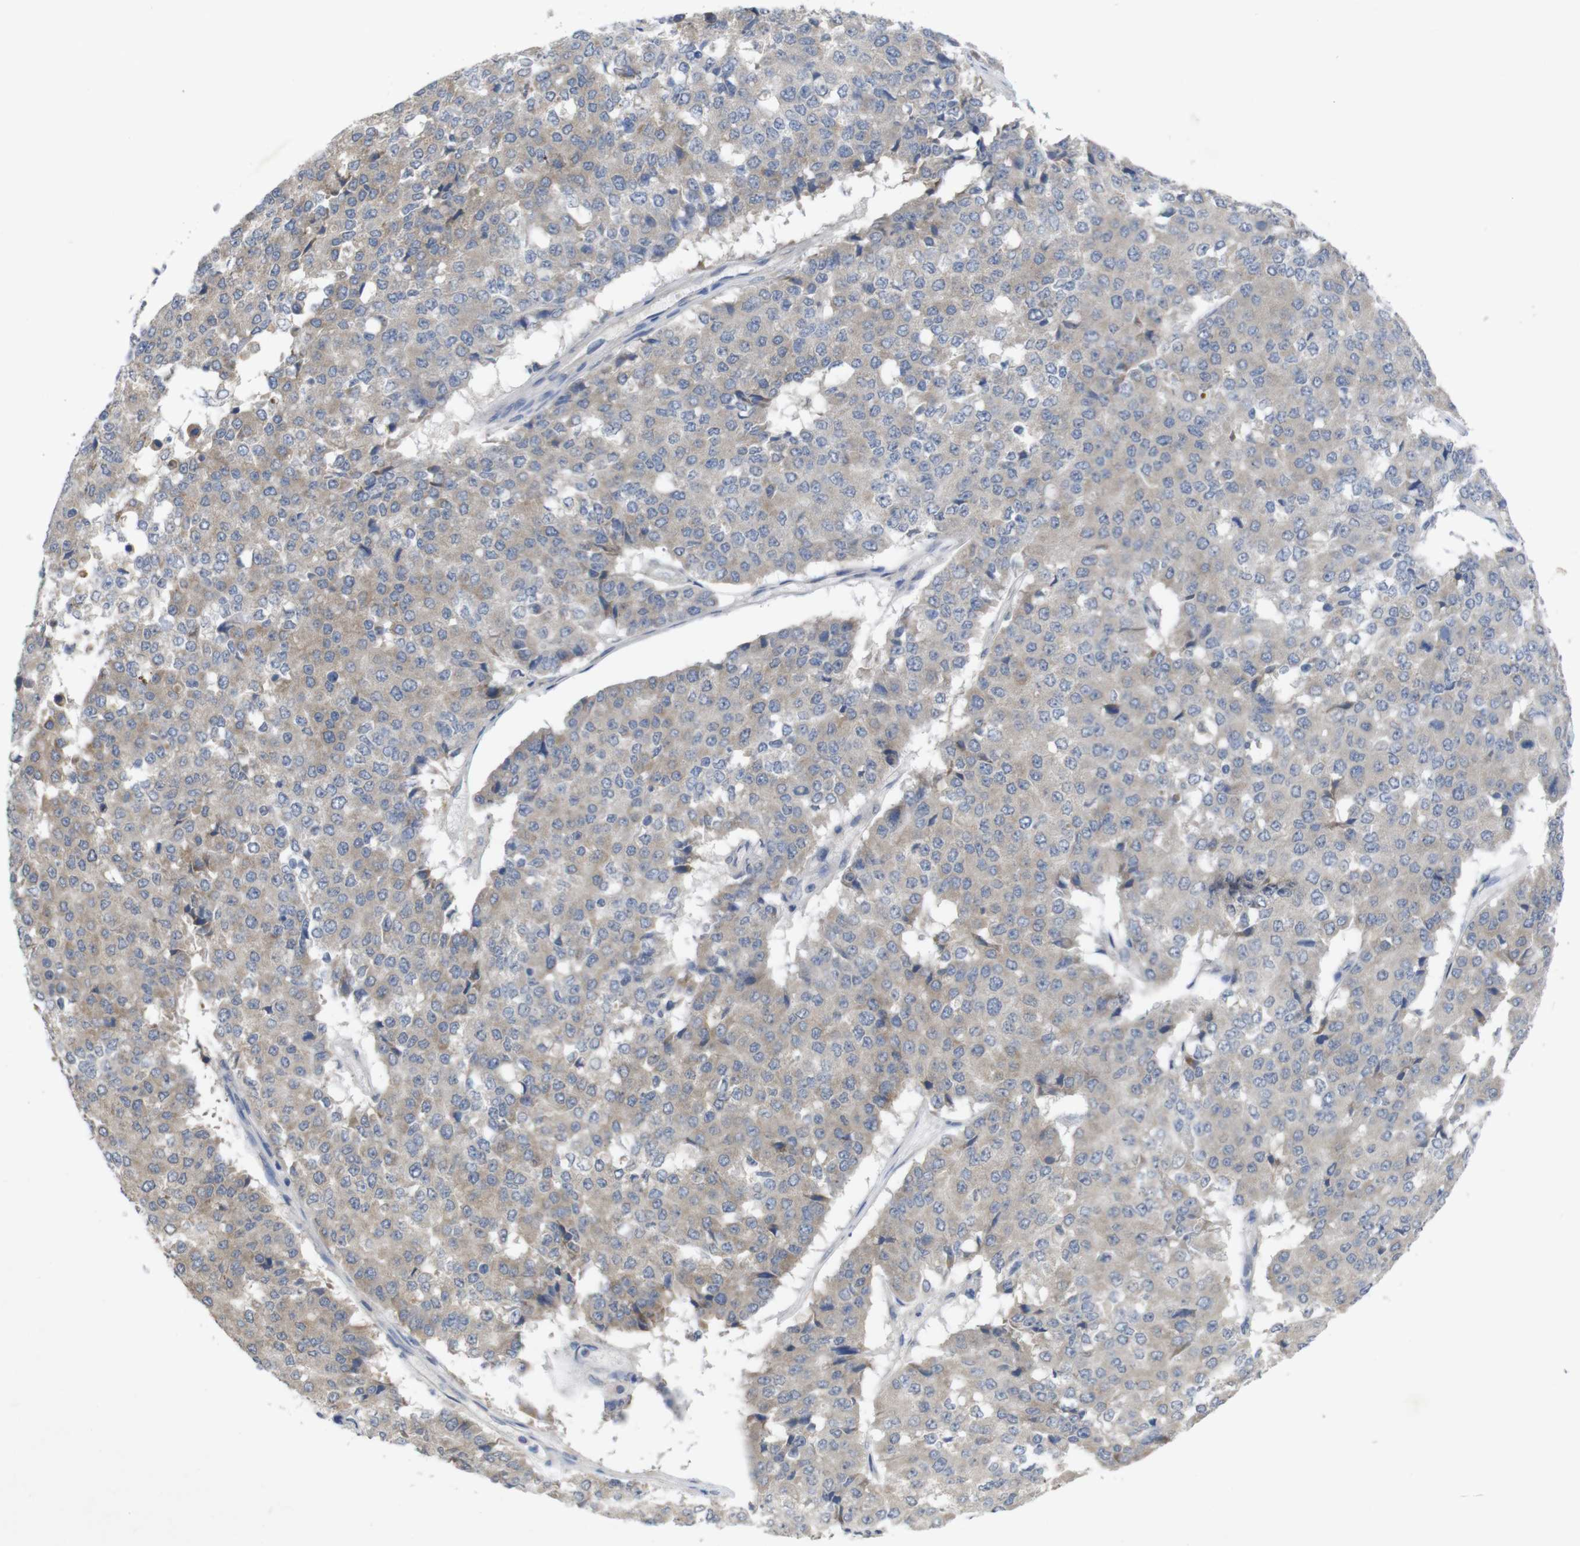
{"staining": {"intensity": "weak", "quantity": ">75%", "location": "cytoplasmic/membranous"}, "tissue": "pancreatic cancer", "cell_type": "Tumor cells", "image_type": "cancer", "snomed": [{"axis": "morphology", "description": "Adenocarcinoma, NOS"}, {"axis": "topography", "description": "Pancreas"}], "caption": "This photomicrograph demonstrates IHC staining of pancreatic cancer, with low weak cytoplasmic/membranous expression in about >75% of tumor cells.", "gene": "BCAR3", "patient": {"sex": "male", "age": 50}}